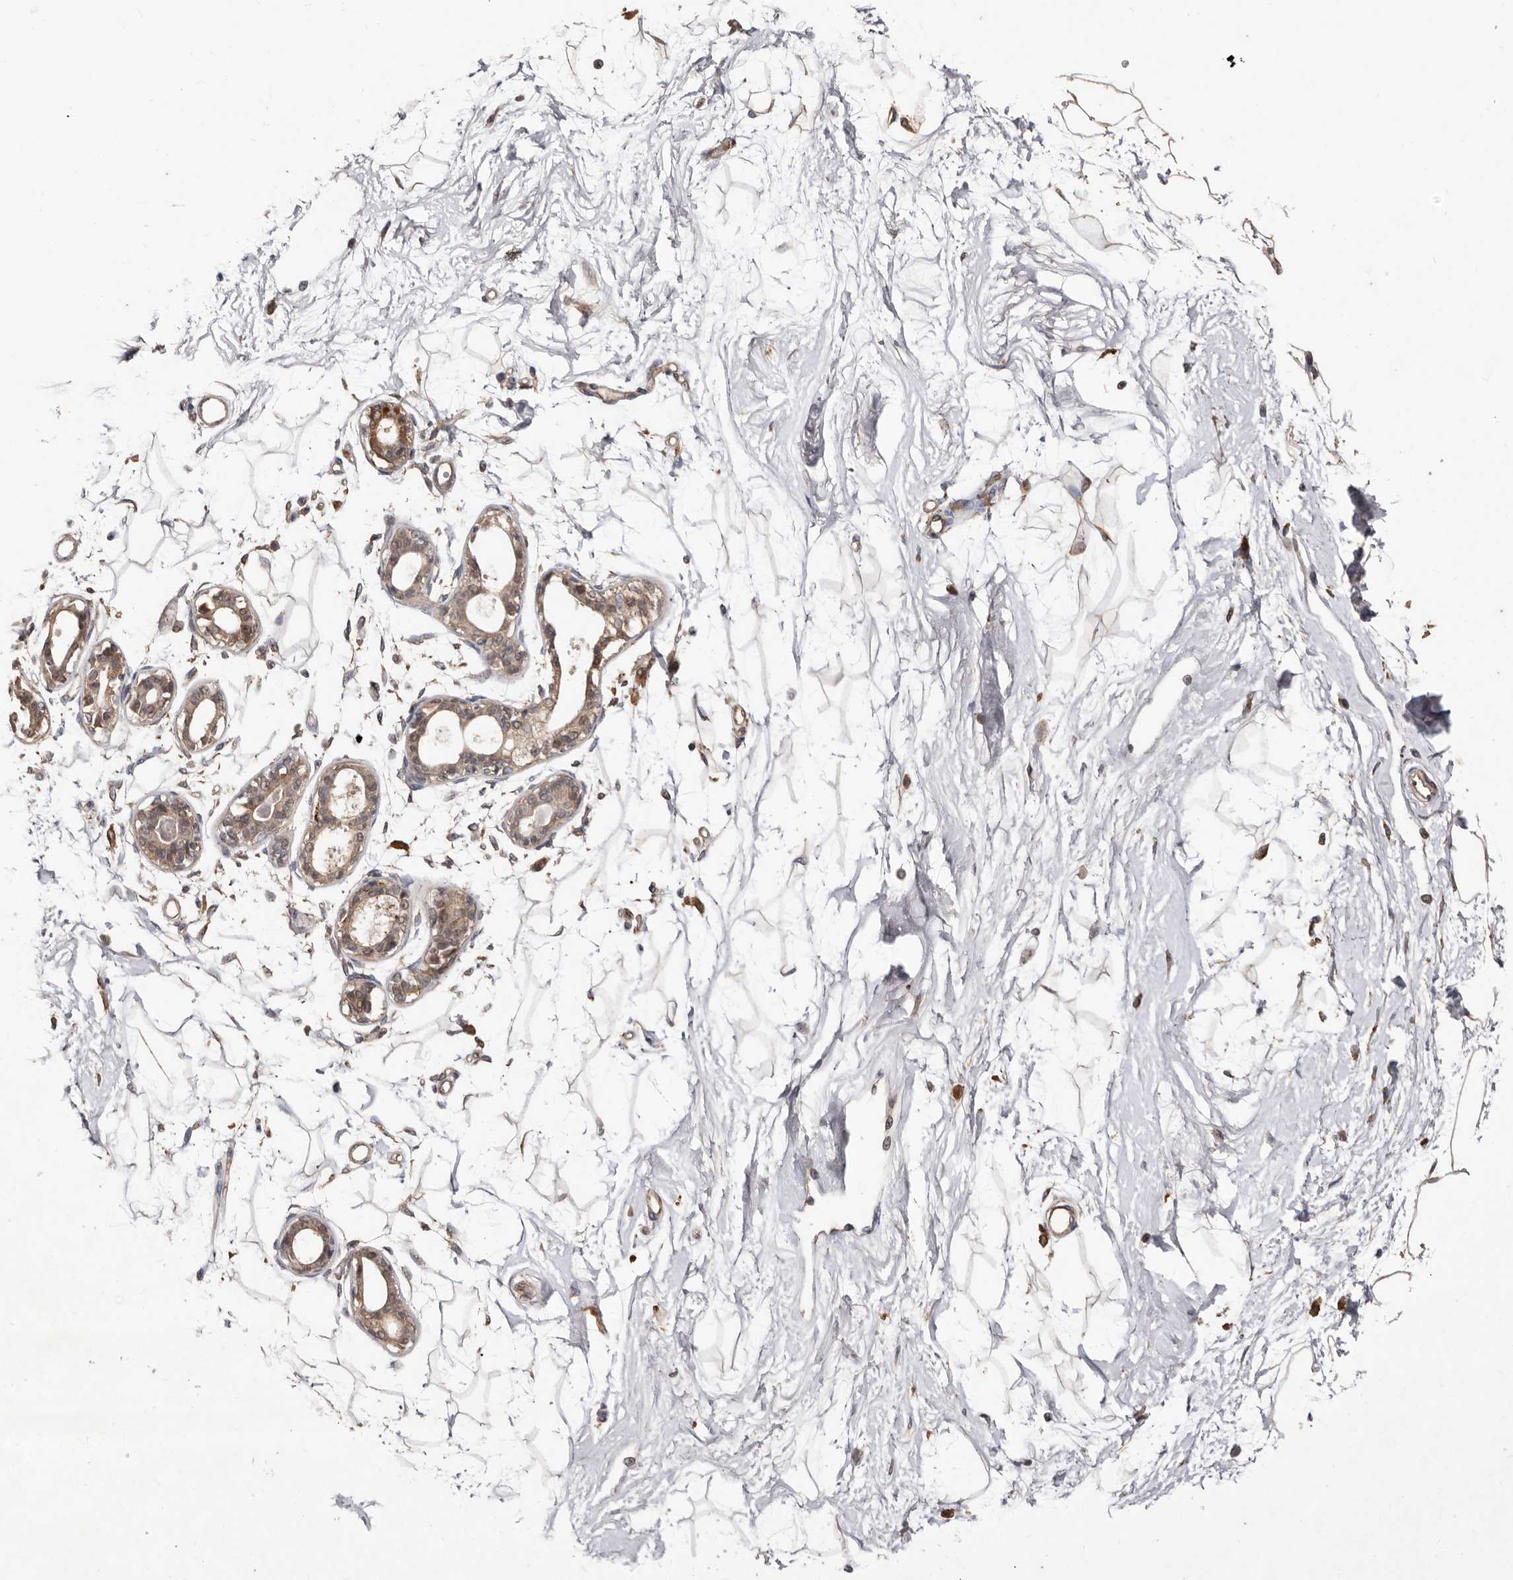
{"staining": {"intensity": "negative", "quantity": "none", "location": "none"}, "tissue": "breast", "cell_type": "Adipocytes", "image_type": "normal", "snomed": [{"axis": "morphology", "description": "Normal tissue, NOS"}, {"axis": "topography", "description": "Breast"}], "caption": "This is a histopathology image of IHC staining of benign breast, which shows no positivity in adipocytes. (DAB immunohistochemistry with hematoxylin counter stain).", "gene": "RSPO2", "patient": {"sex": "female", "age": 45}}